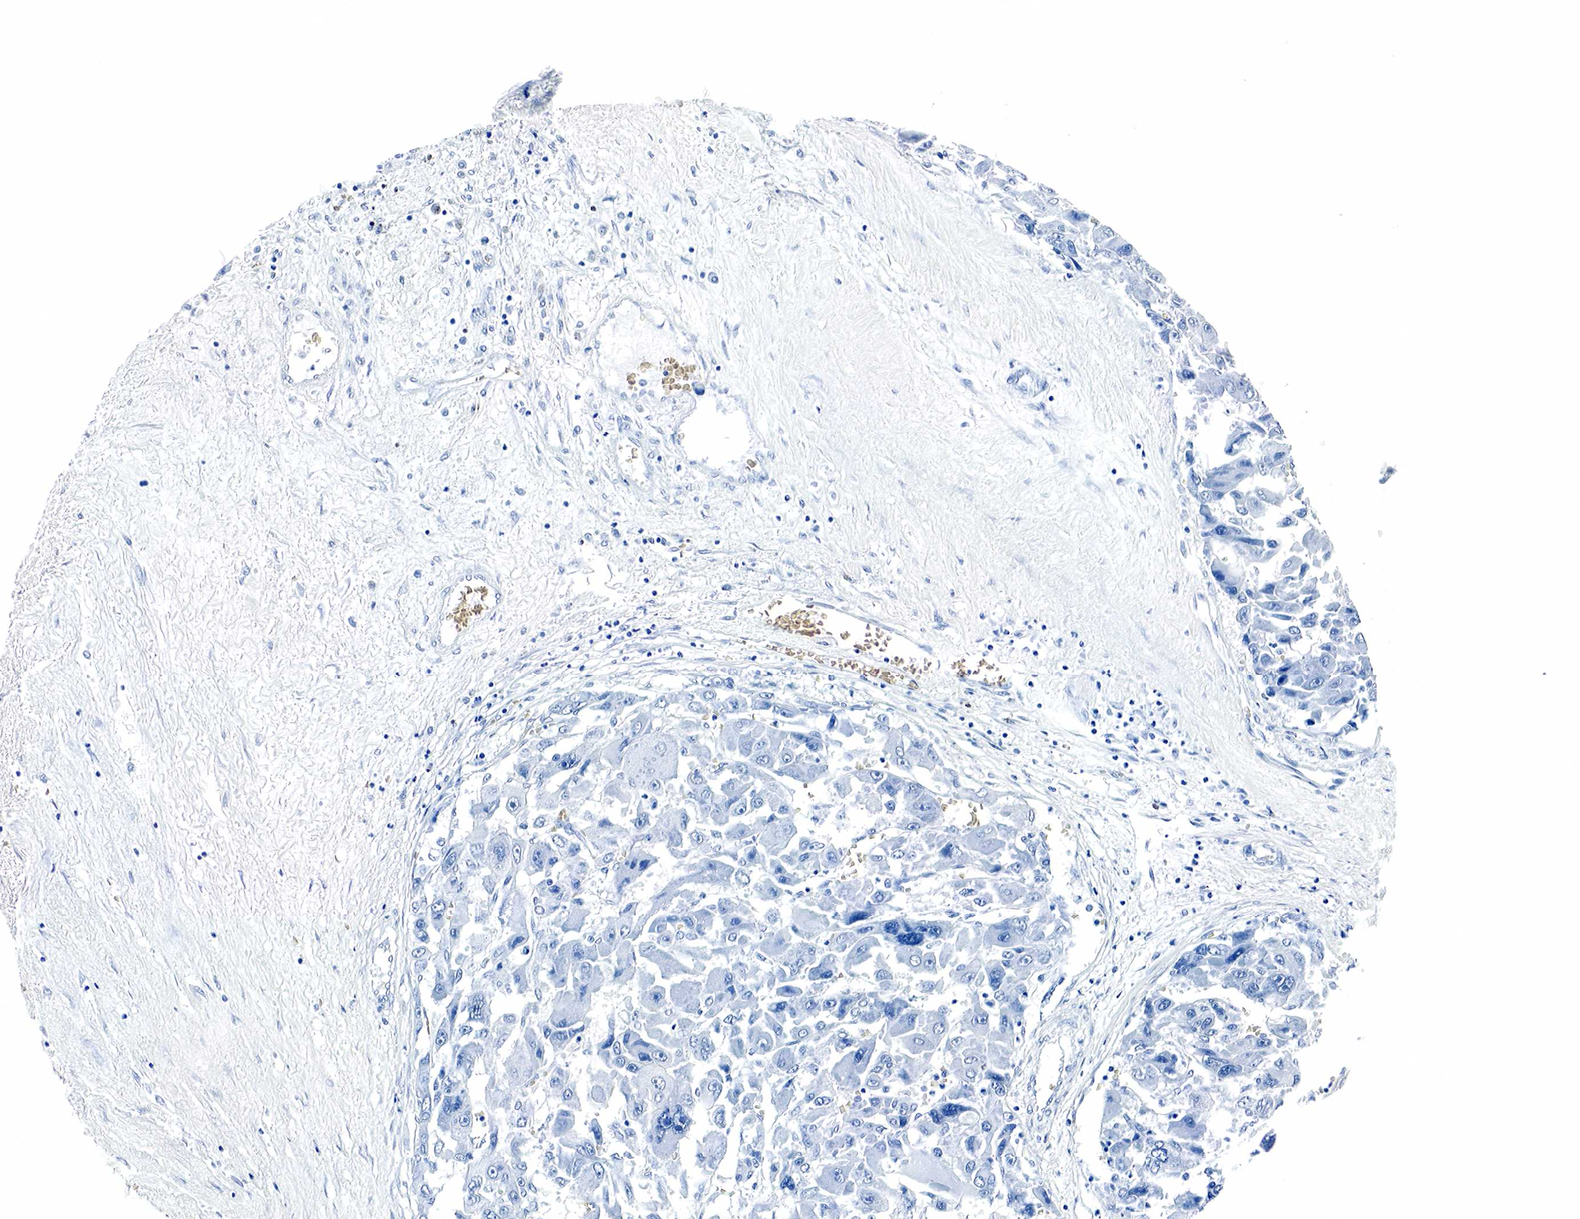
{"staining": {"intensity": "negative", "quantity": "none", "location": "none"}, "tissue": "stomach cancer", "cell_type": "Tumor cells", "image_type": "cancer", "snomed": [{"axis": "morphology", "description": "Adenocarcinoma, NOS"}, {"axis": "topography", "description": "Stomach, upper"}], "caption": "Immunohistochemistry of adenocarcinoma (stomach) shows no positivity in tumor cells.", "gene": "GAST", "patient": {"sex": "male", "age": 76}}